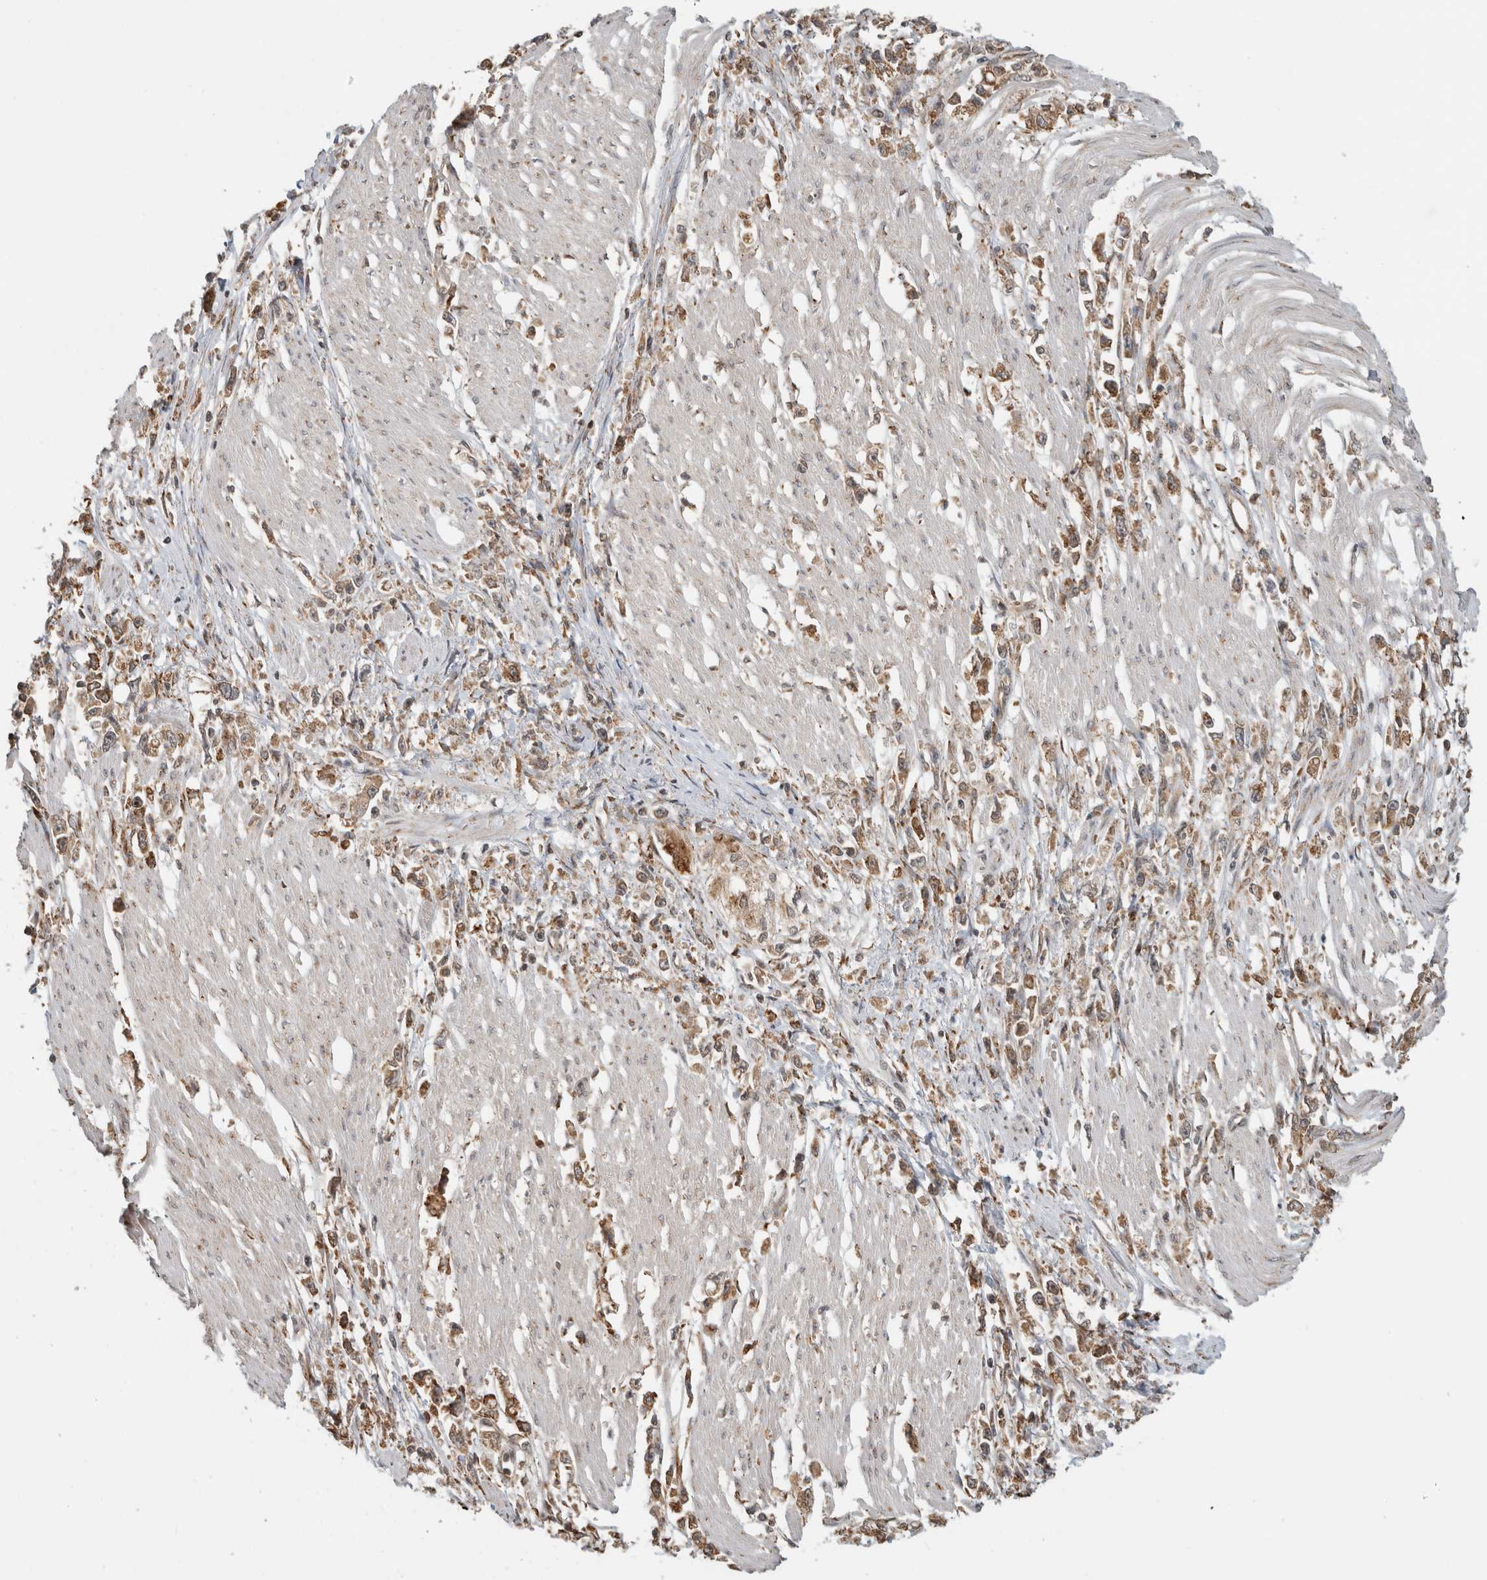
{"staining": {"intensity": "moderate", "quantity": ">75%", "location": "cytoplasmic/membranous"}, "tissue": "stomach cancer", "cell_type": "Tumor cells", "image_type": "cancer", "snomed": [{"axis": "morphology", "description": "Adenocarcinoma, NOS"}, {"axis": "topography", "description": "Stomach"}], "caption": "This photomicrograph displays immunohistochemistry (IHC) staining of adenocarcinoma (stomach), with medium moderate cytoplasmic/membranous positivity in approximately >75% of tumor cells.", "gene": "MS4A7", "patient": {"sex": "female", "age": 59}}